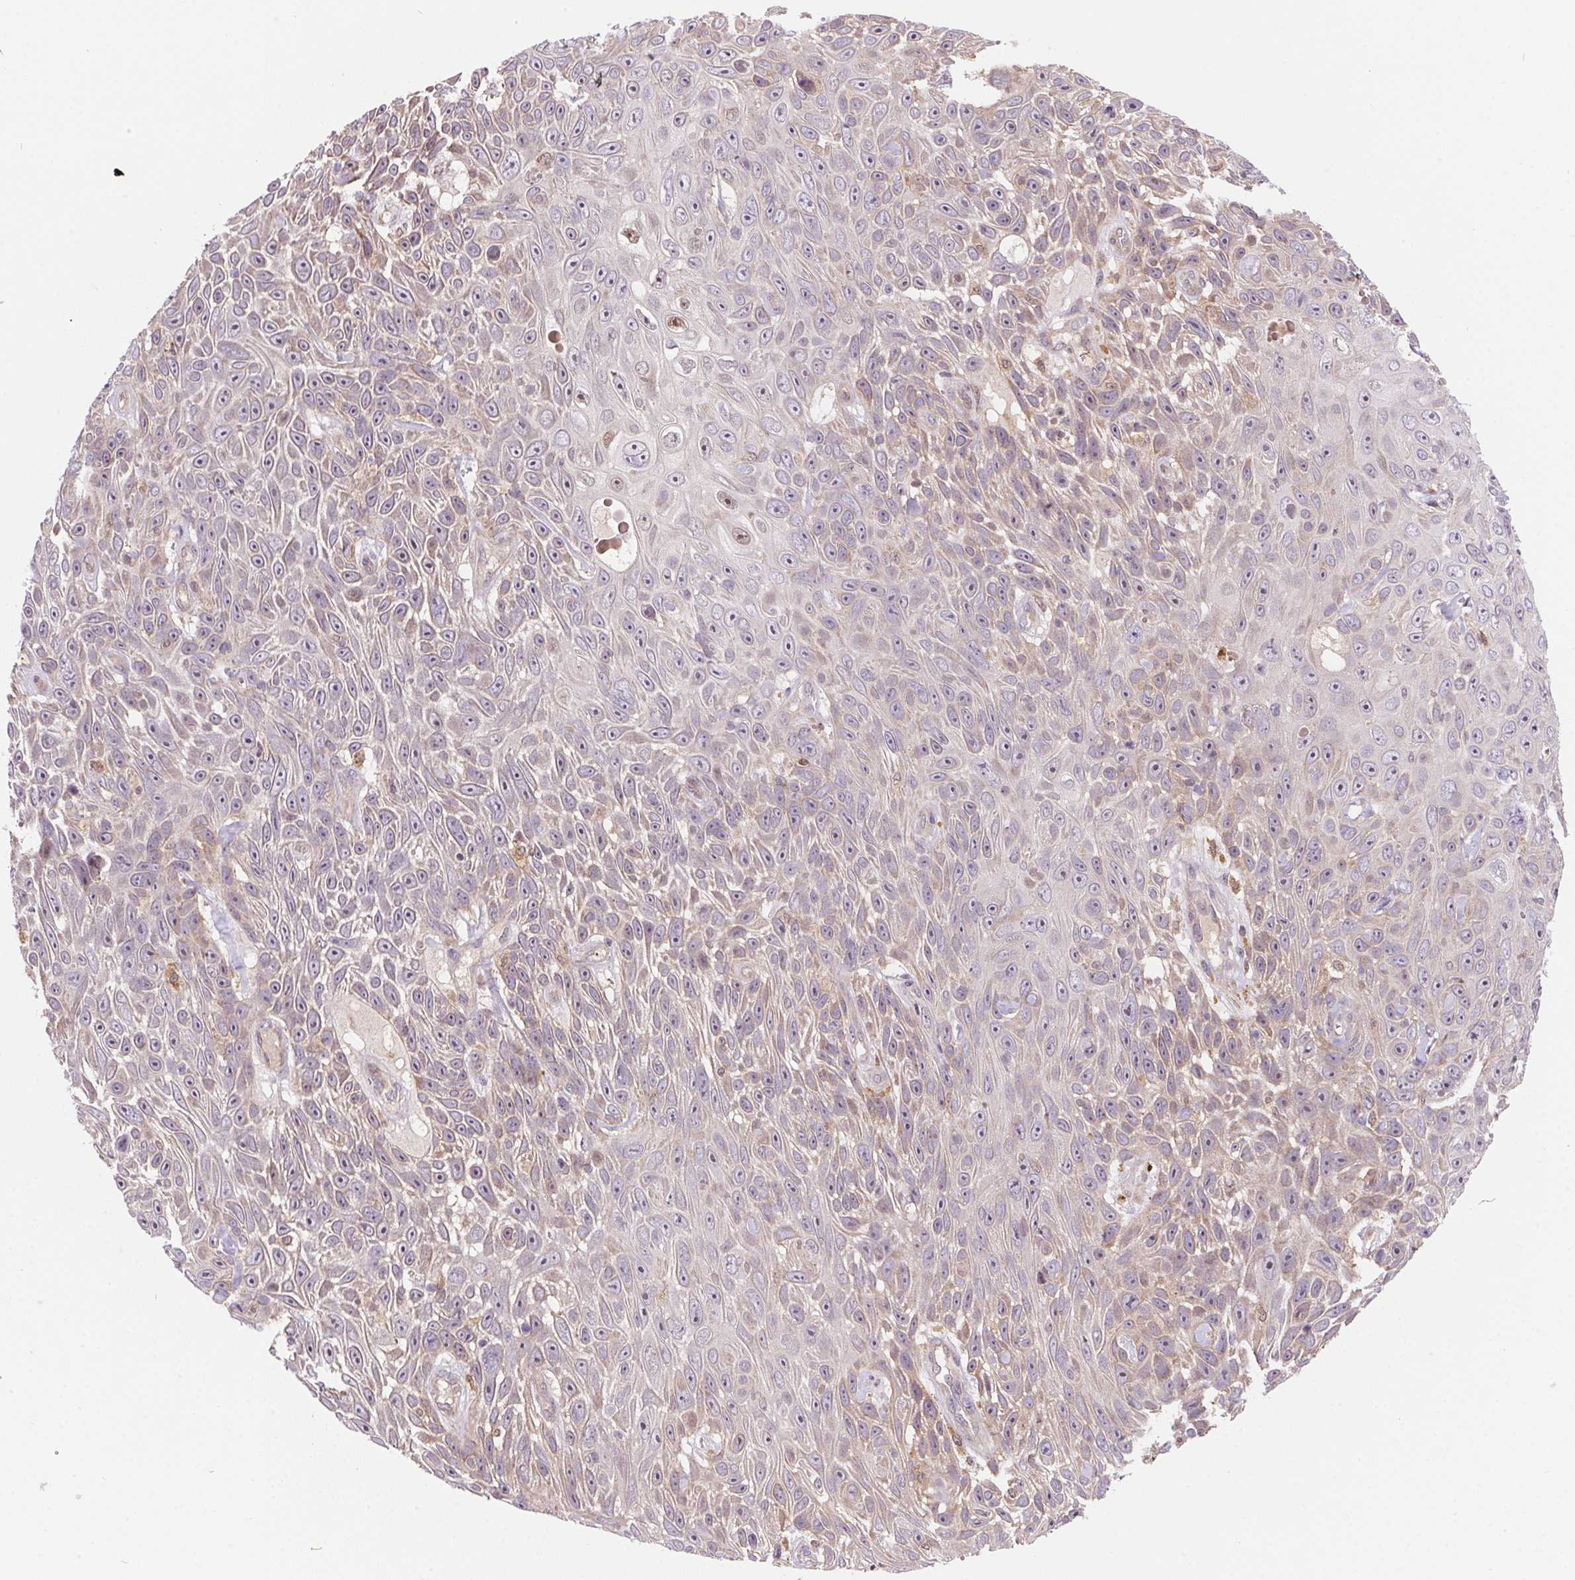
{"staining": {"intensity": "weak", "quantity": "<25%", "location": "cytoplasmic/membranous"}, "tissue": "skin cancer", "cell_type": "Tumor cells", "image_type": "cancer", "snomed": [{"axis": "morphology", "description": "Squamous cell carcinoma, NOS"}, {"axis": "topography", "description": "Skin"}], "caption": "The micrograph displays no staining of tumor cells in skin cancer.", "gene": "NUDT16", "patient": {"sex": "male", "age": 82}}